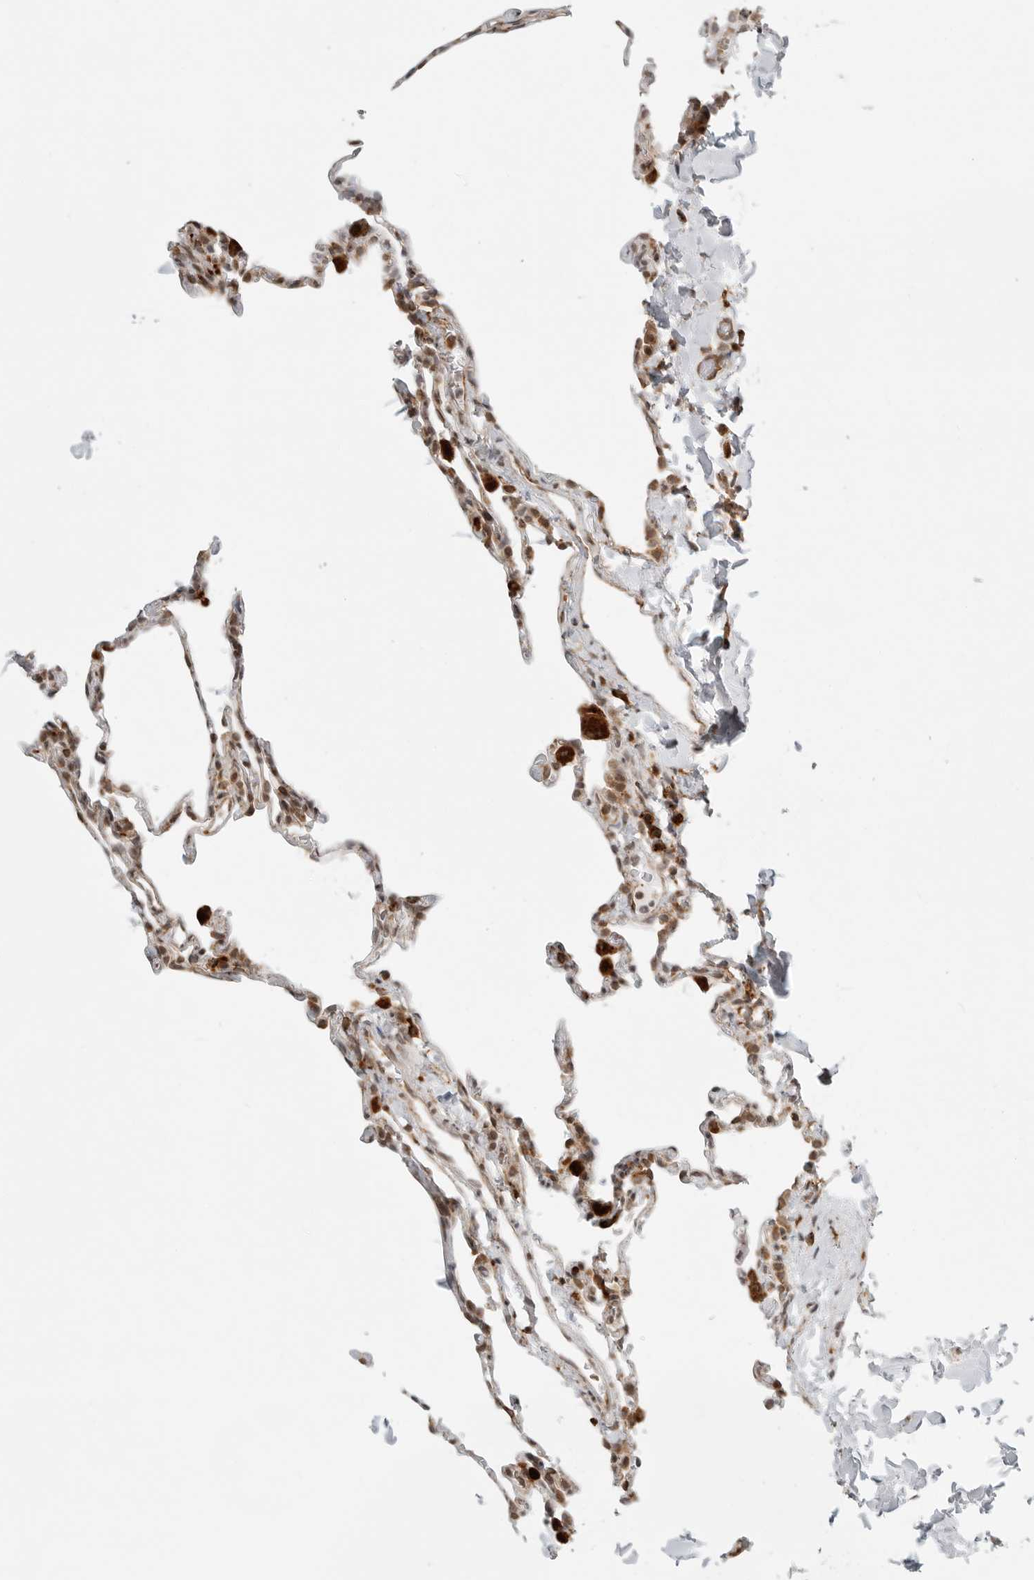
{"staining": {"intensity": "moderate", "quantity": ">75%", "location": "cytoplasmic/membranous,nuclear"}, "tissue": "lung", "cell_type": "Alveolar cells", "image_type": "normal", "snomed": [{"axis": "morphology", "description": "Normal tissue, NOS"}, {"axis": "topography", "description": "Lung"}], "caption": "Alveolar cells reveal medium levels of moderate cytoplasmic/membranous,nuclear staining in about >75% of cells in benign lung. (DAB (3,3'-diaminobenzidine) = brown stain, brightfield microscopy at high magnification).", "gene": "IDUA", "patient": {"sex": "male", "age": 20}}